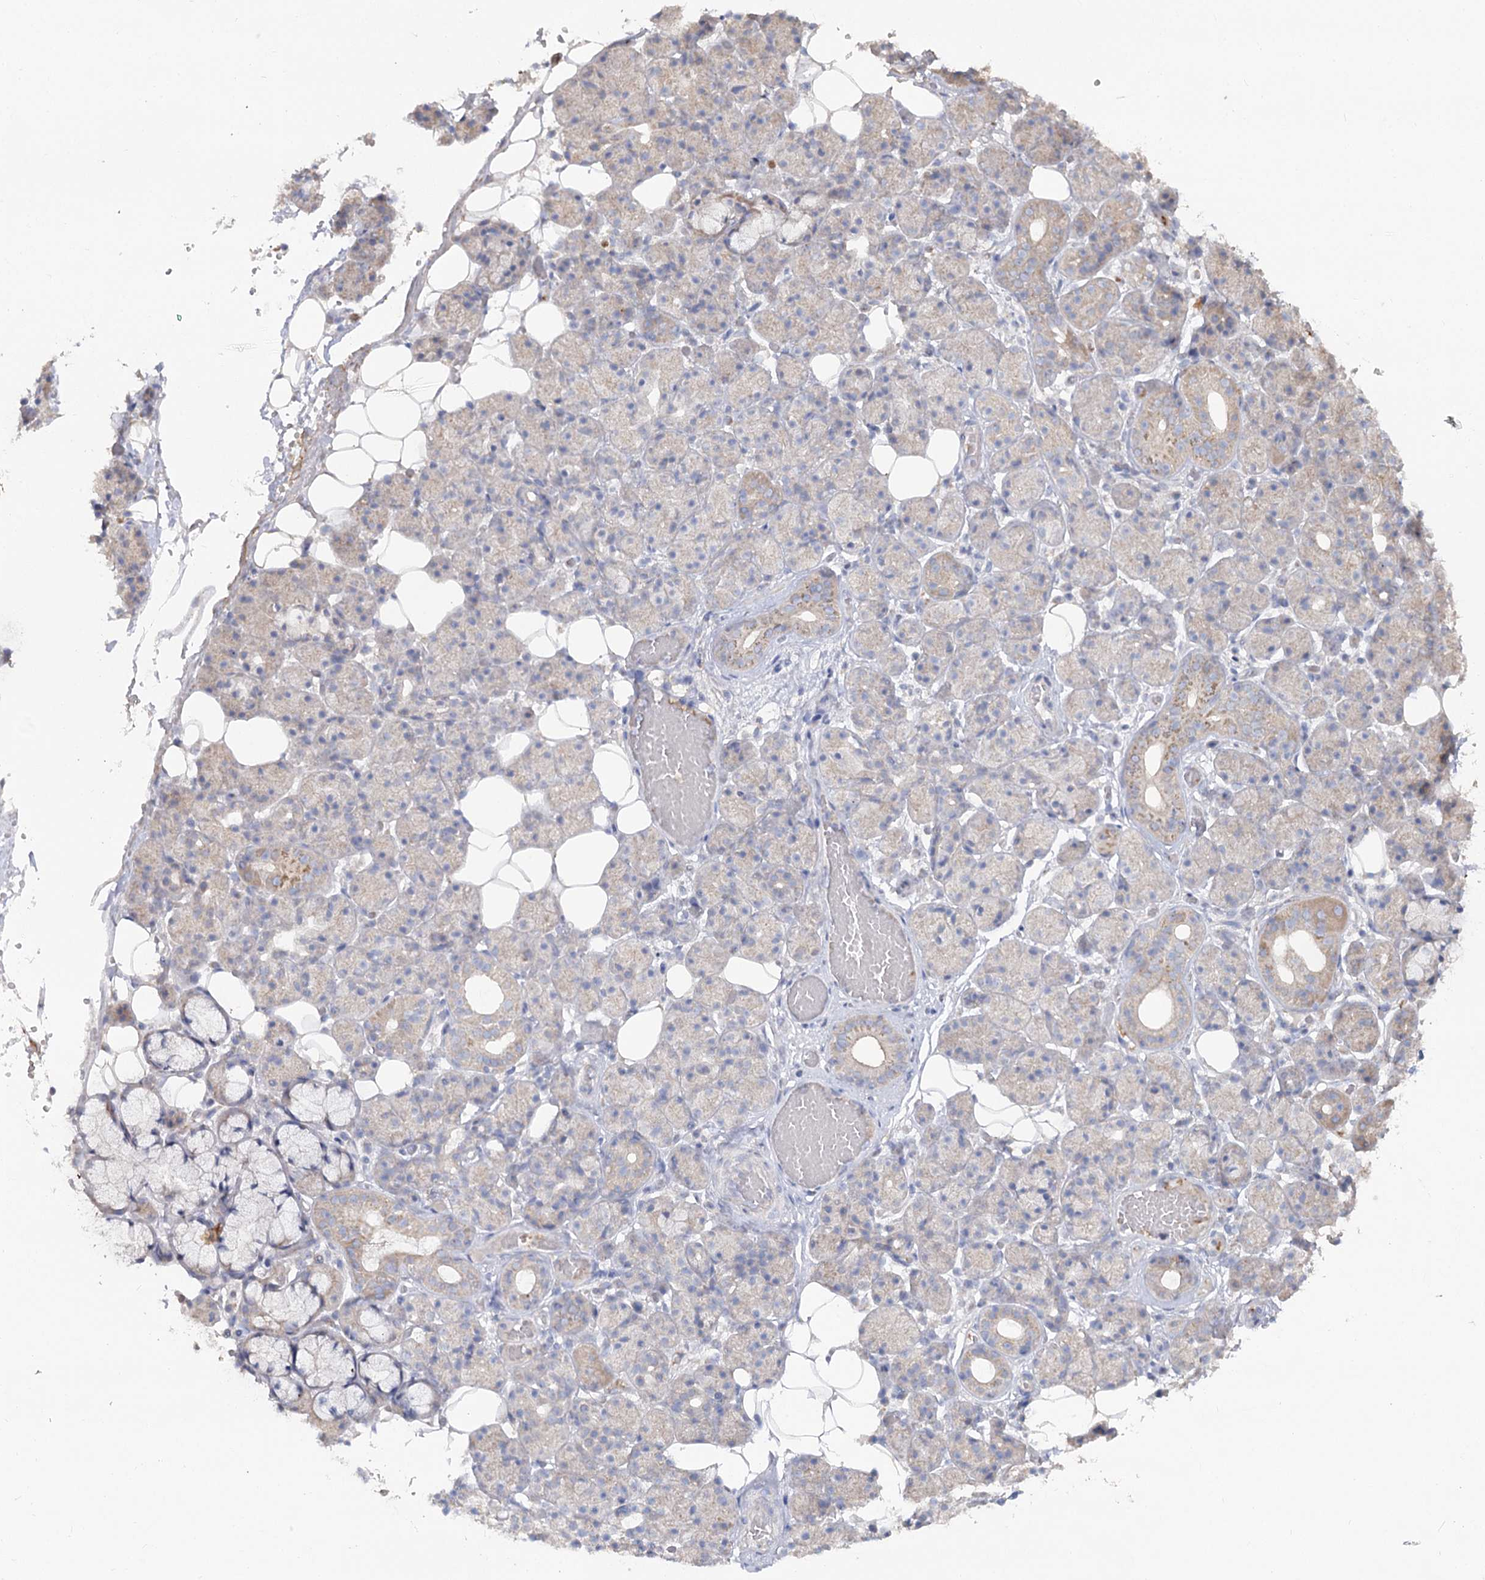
{"staining": {"intensity": "weak", "quantity": "<25%", "location": "cytoplasmic/membranous"}, "tissue": "salivary gland", "cell_type": "Glandular cells", "image_type": "normal", "snomed": [{"axis": "morphology", "description": "Normal tissue, NOS"}, {"axis": "topography", "description": "Salivary gland"}], "caption": "High magnification brightfield microscopy of benign salivary gland stained with DAB (3,3'-diaminobenzidine) (brown) and counterstained with hematoxylin (blue): glandular cells show no significant expression.", "gene": "TMEM187", "patient": {"sex": "male", "age": 63}}